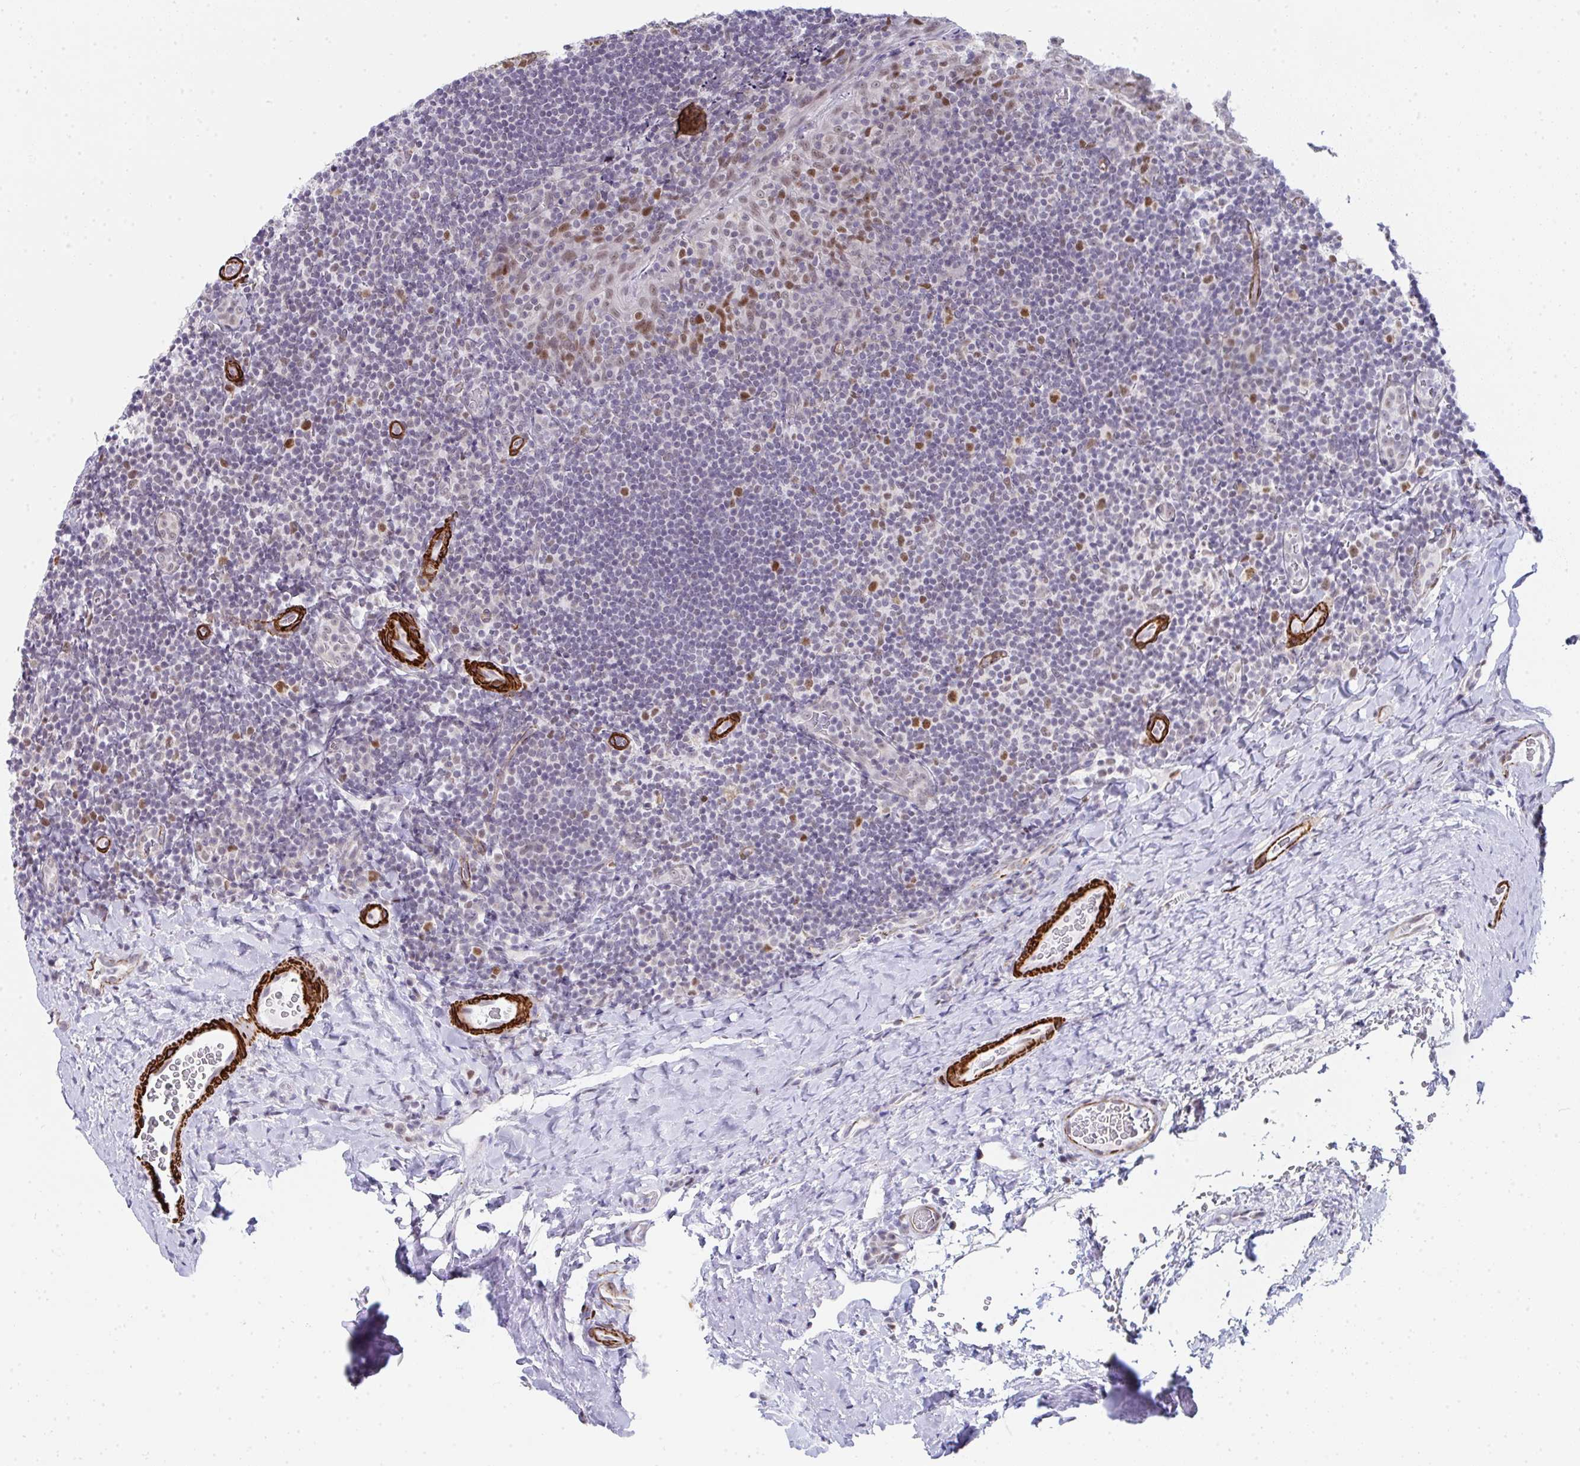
{"staining": {"intensity": "moderate", "quantity": "25%-75%", "location": "nuclear"}, "tissue": "tonsil", "cell_type": "Germinal center cells", "image_type": "normal", "snomed": [{"axis": "morphology", "description": "Normal tissue, NOS"}, {"axis": "topography", "description": "Tonsil"}], "caption": "The immunohistochemical stain shows moderate nuclear staining in germinal center cells of normal tonsil.", "gene": "GINS2", "patient": {"sex": "male", "age": 17}}